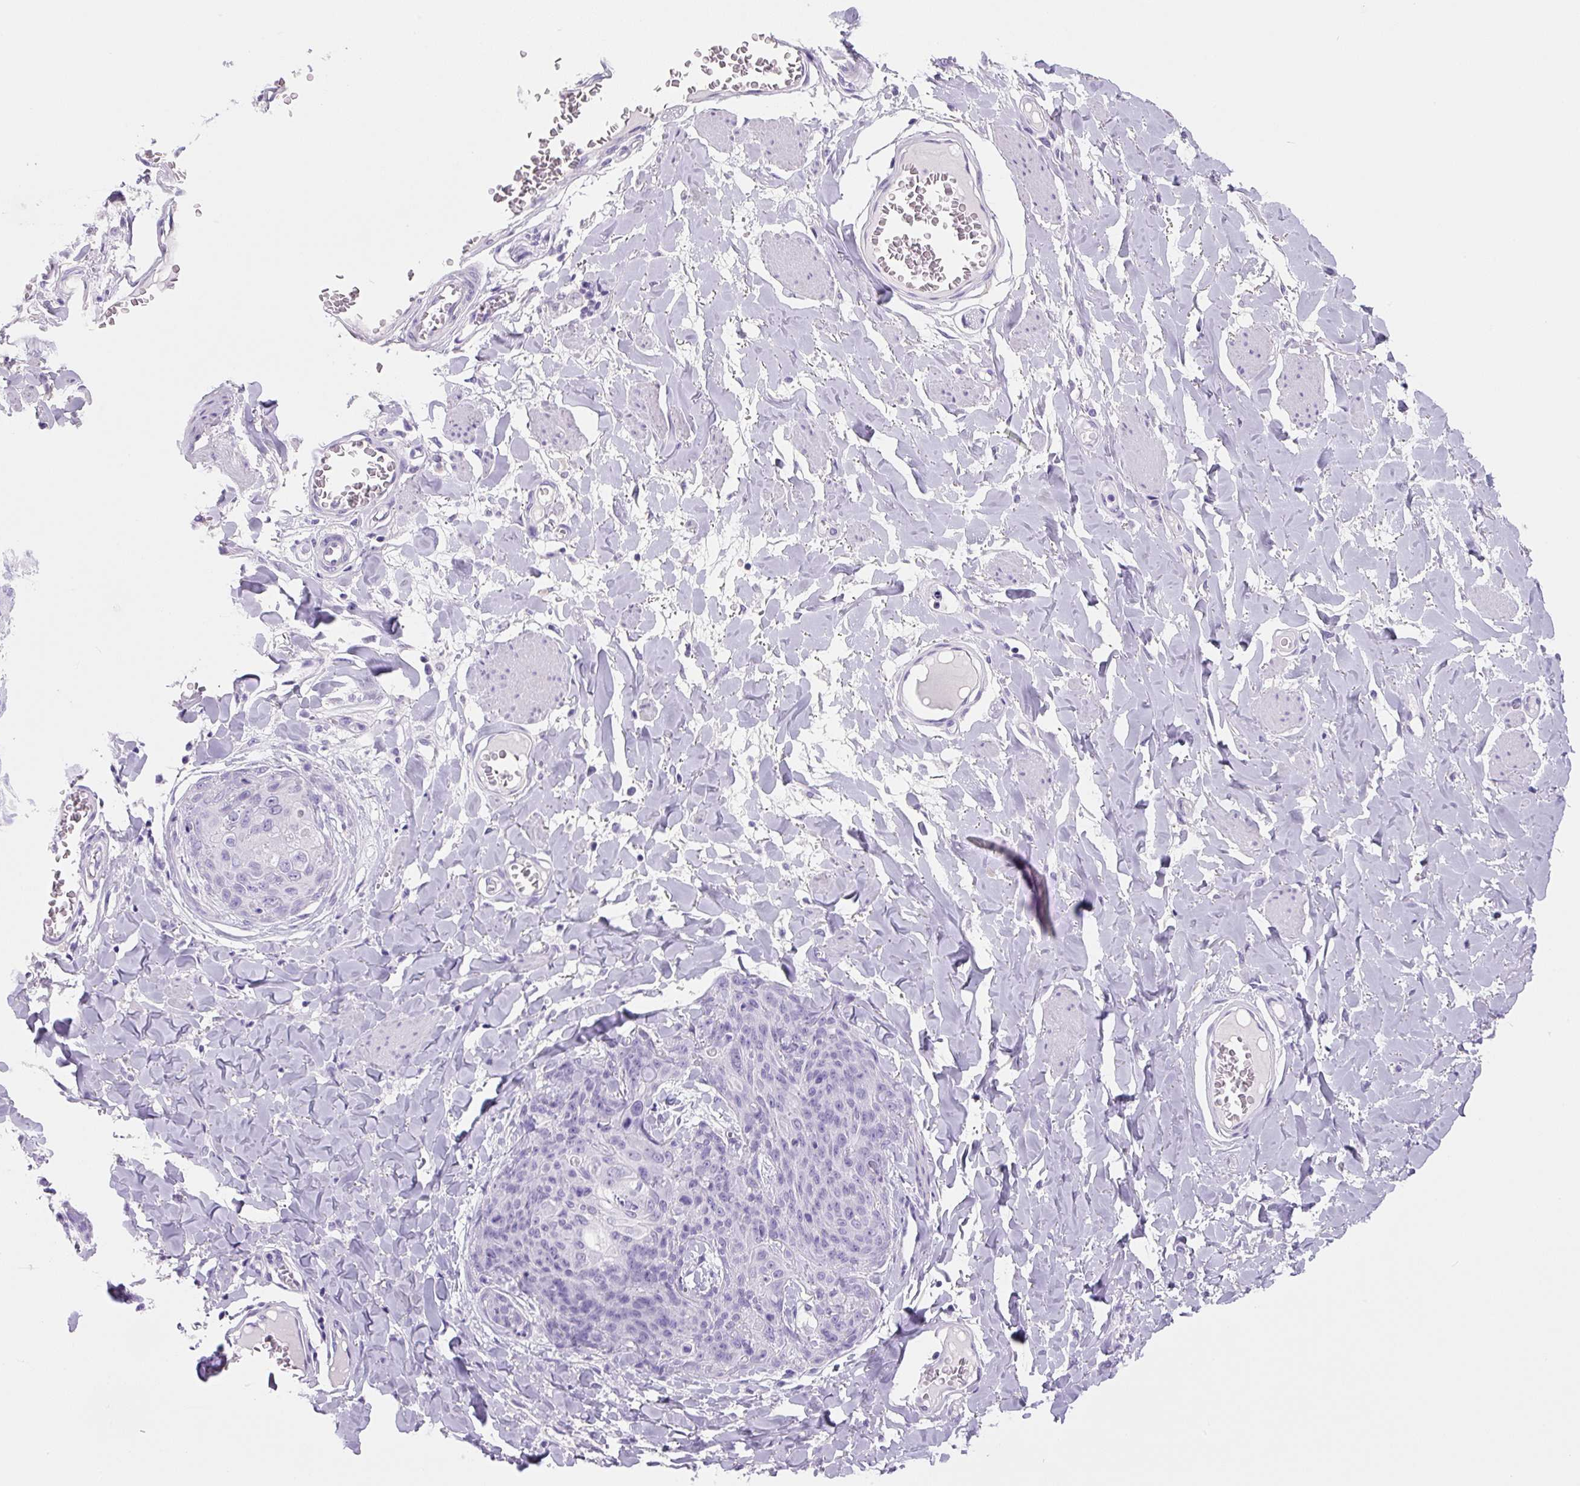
{"staining": {"intensity": "negative", "quantity": "none", "location": "none"}, "tissue": "skin cancer", "cell_type": "Tumor cells", "image_type": "cancer", "snomed": [{"axis": "morphology", "description": "Squamous cell carcinoma, NOS"}, {"axis": "topography", "description": "Skin"}, {"axis": "topography", "description": "Vulva"}], "caption": "The histopathology image demonstrates no significant positivity in tumor cells of skin cancer (squamous cell carcinoma).", "gene": "PRRT1", "patient": {"sex": "female", "age": 85}}